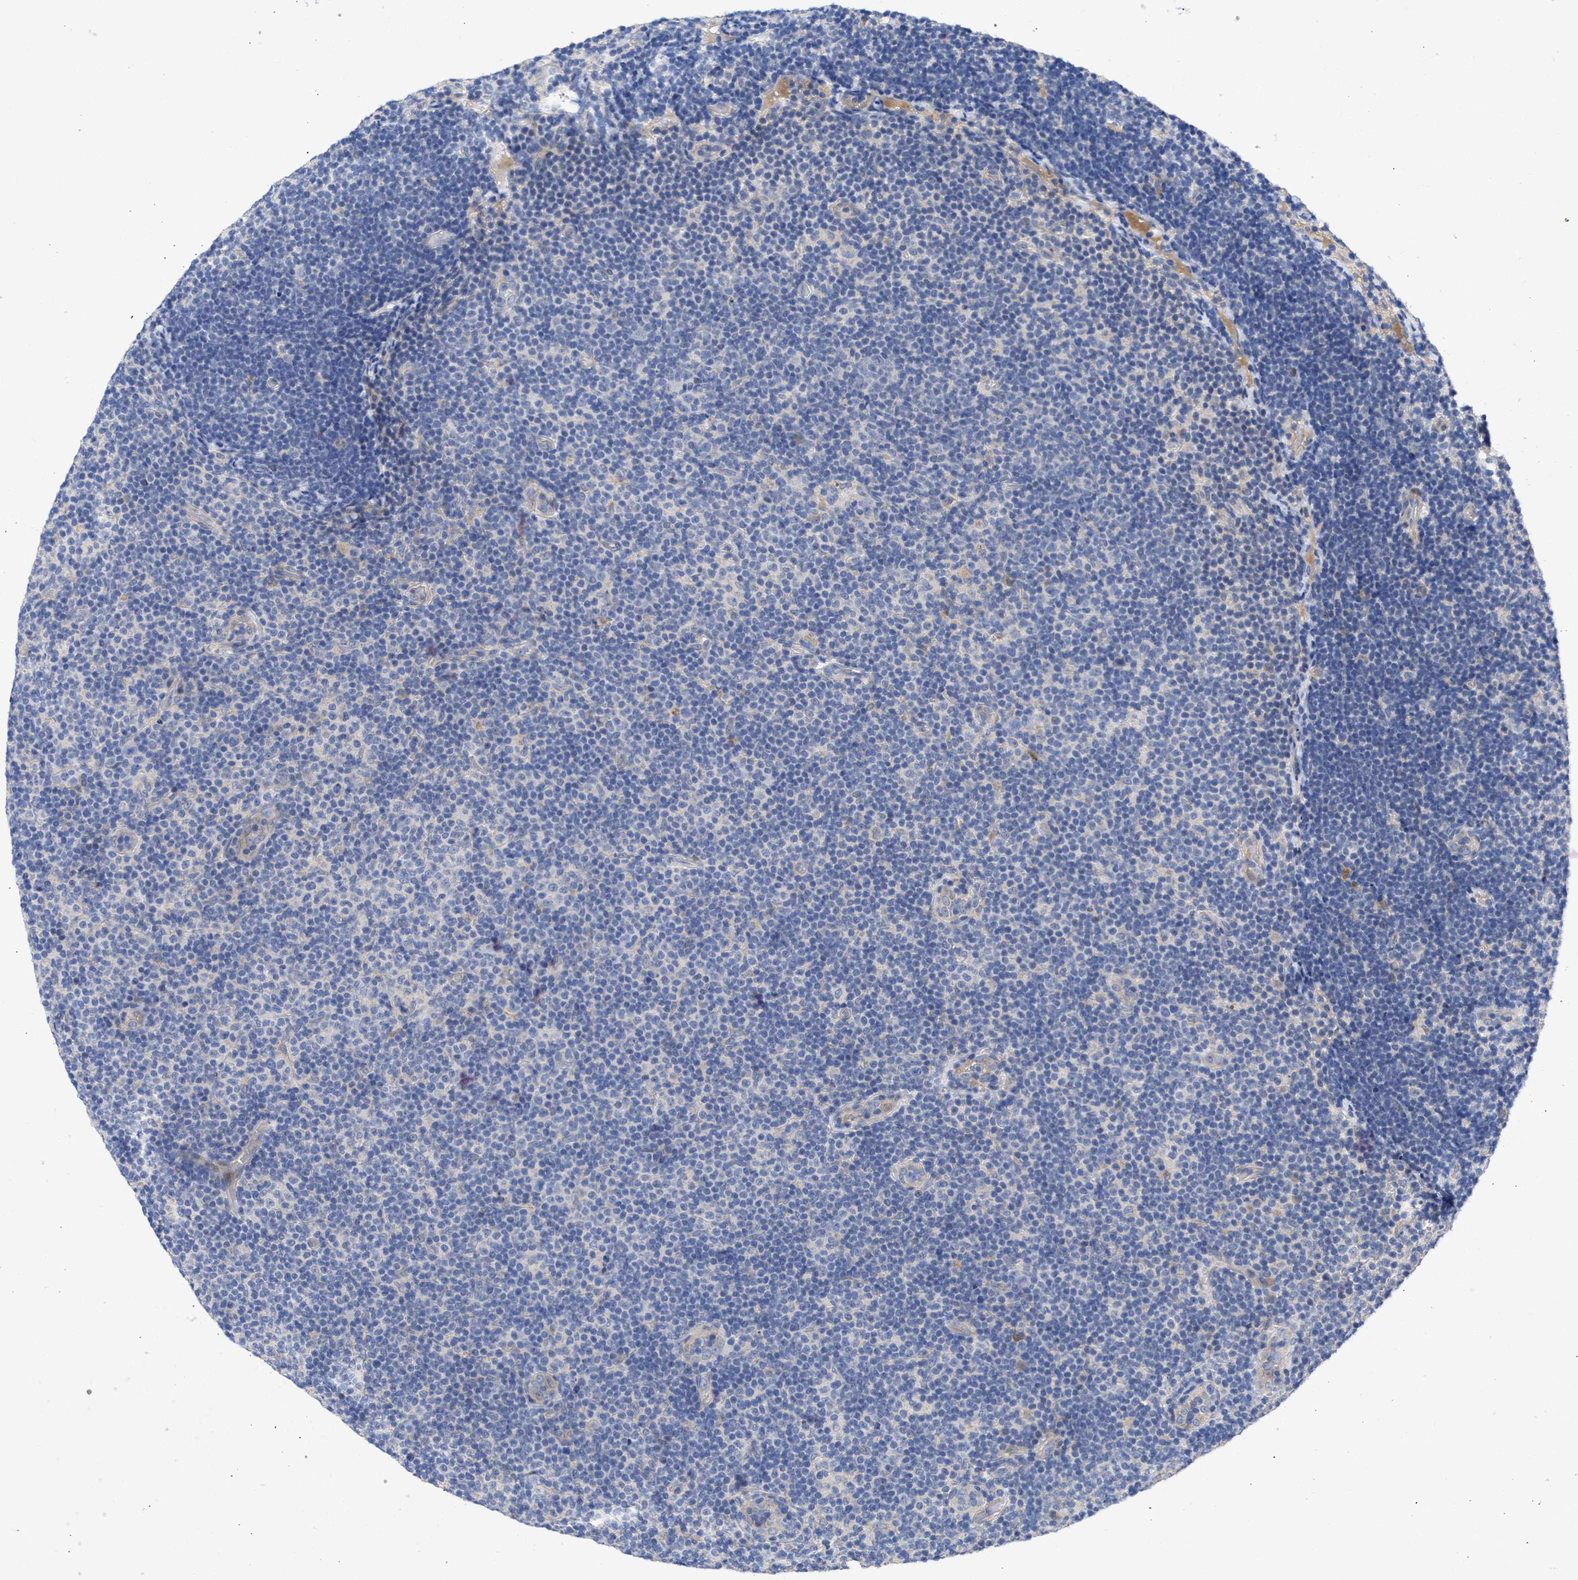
{"staining": {"intensity": "negative", "quantity": "none", "location": "none"}, "tissue": "lymphoma", "cell_type": "Tumor cells", "image_type": "cancer", "snomed": [{"axis": "morphology", "description": "Malignant lymphoma, non-Hodgkin's type, Low grade"}, {"axis": "topography", "description": "Lymph node"}], "caption": "Tumor cells show no significant staining in lymphoma.", "gene": "ARHGEF4", "patient": {"sex": "male", "age": 83}}